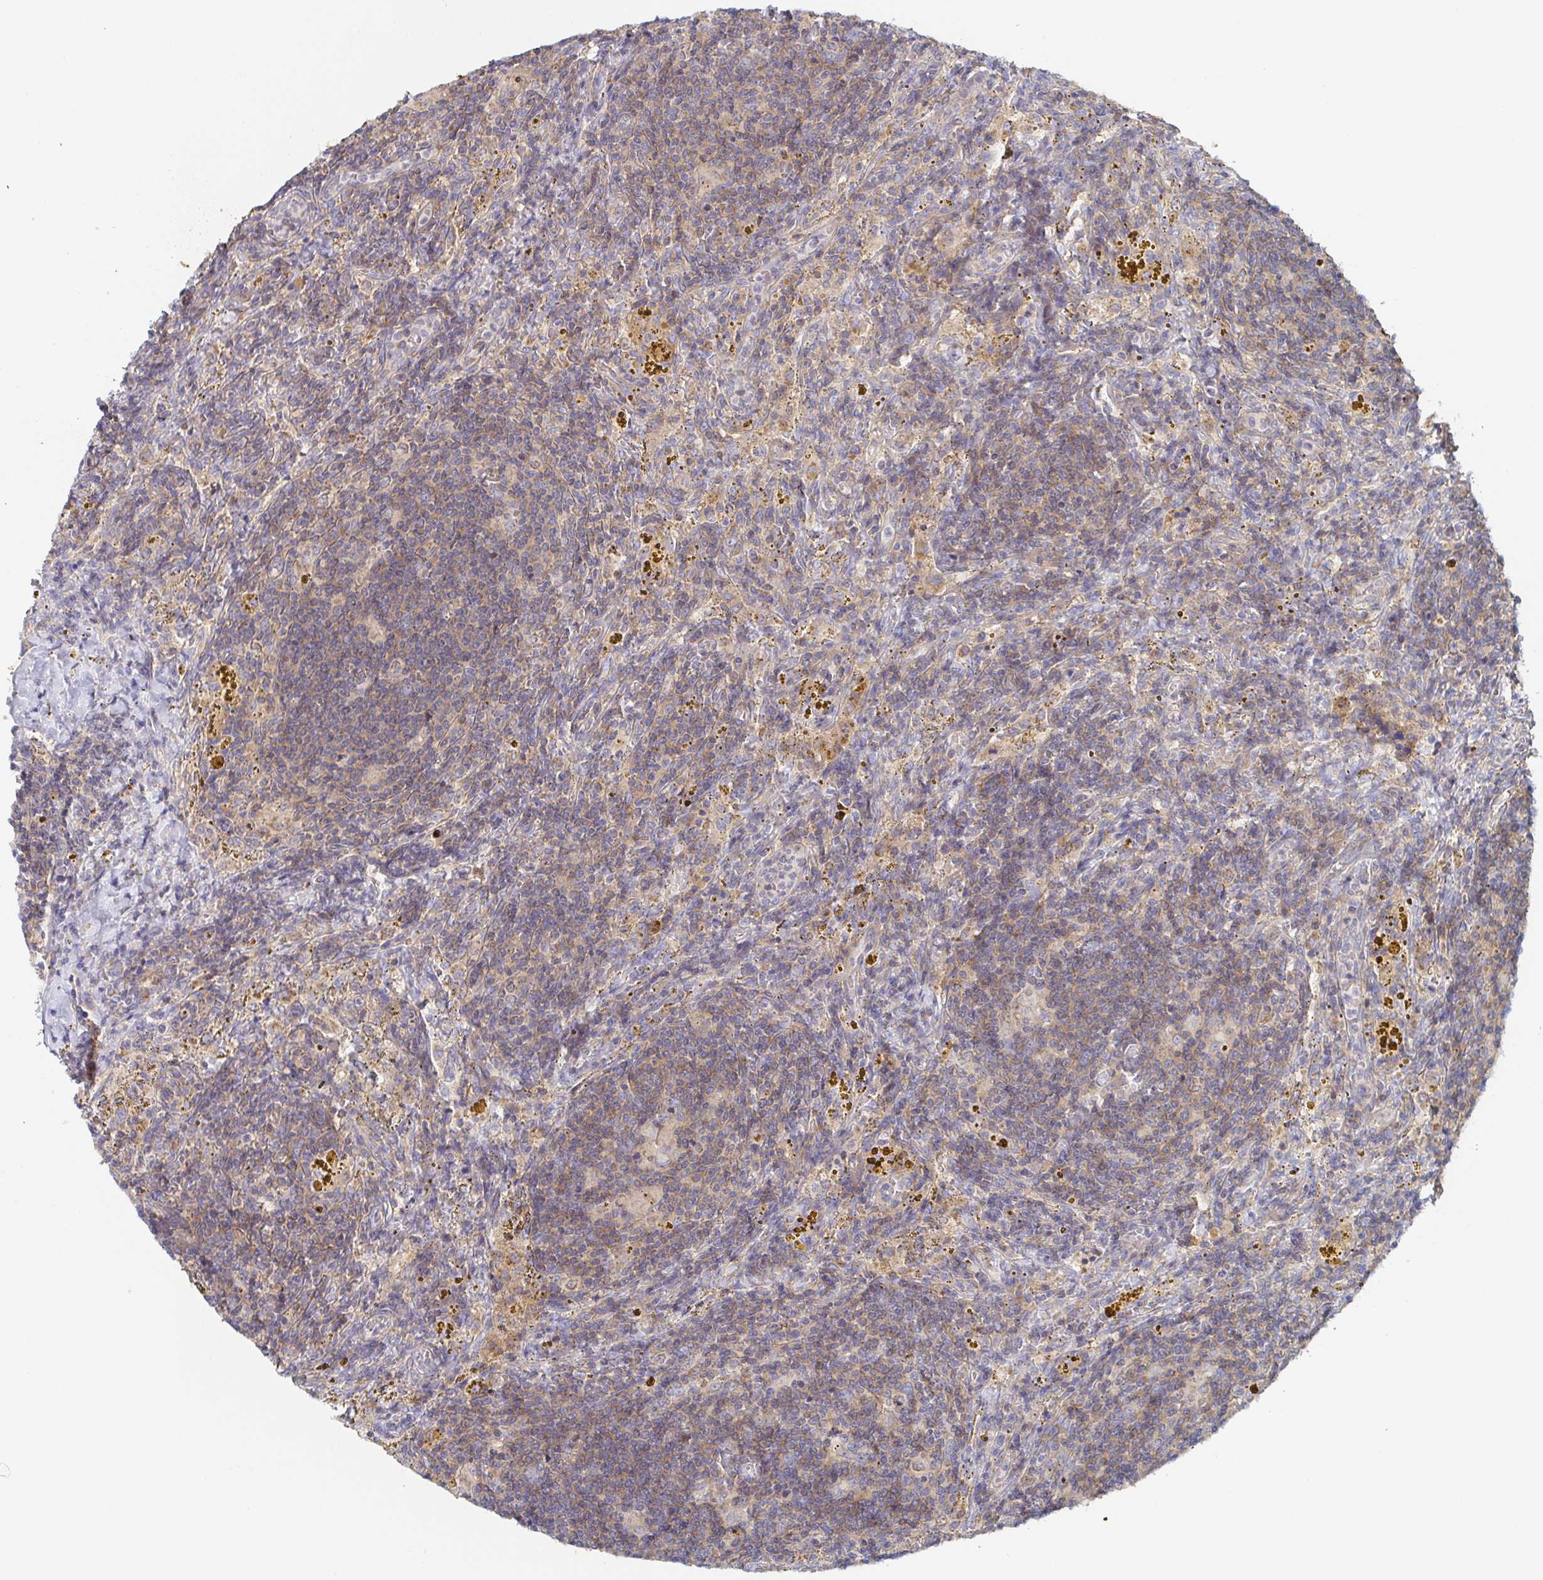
{"staining": {"intensity": "weak", "quantity": "<25%", "location": "cytoplasmic/membranous"}, "tissue": "lymphoma", "cell_type": "Tumor cells", "image_type": "cancer", "snomed": [{"axis": "morphology", "description": "Malignant lymphoma, non-Hodgkin's type, Low grade"}, {"axis": "topography", "description": "Spleen"}], "caption": "Micrograph shows no significant protein positivity in tumor cells of malignant lymphoma, non-Hodgkin's type (low-grade).", "gene": "TUFT1", "patient": {"sex": "female", "age": 70}}